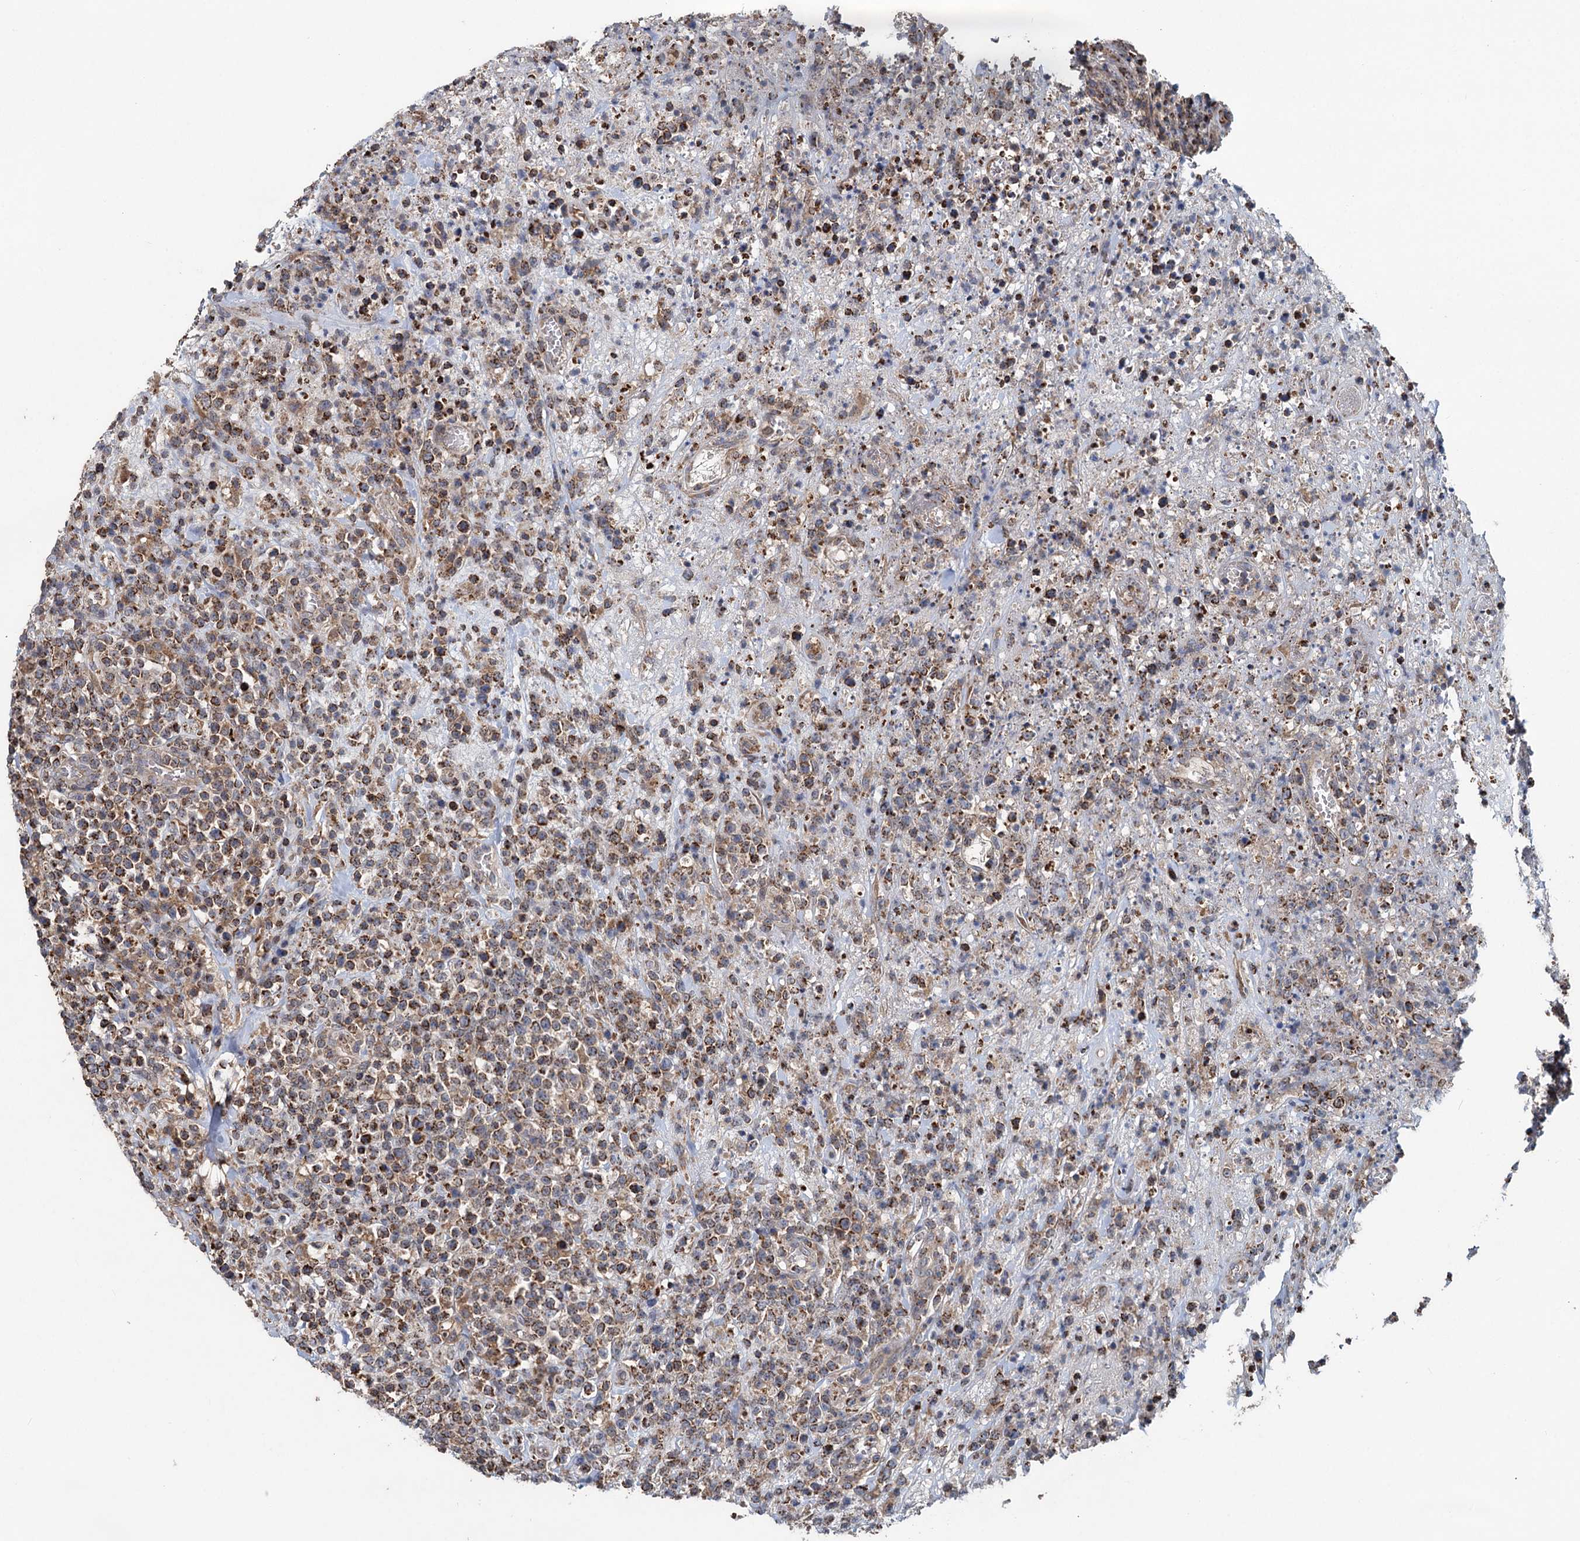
{"staining": {"intensity": "moderate", "quantity": "25%-75%", "location": "cytoplasmic/membranous"}, "tissue": "lymphoma", "cell_type": "Tumor cells", "image_type": "cancer", "snomed": [{"axis": "morphology", "description": "Malignant lymphoma, non-Hodgkin's type, High grade"}, {"axis": "topography", "description": "Colon"}], "caption": "The immunohistochemical stain labels moderate cytoplasmic/membranous positivity in tumor cells of lymphoma tissue.", "gene": "OTUB1", "patient": {"sex": "female", "age": 53}}